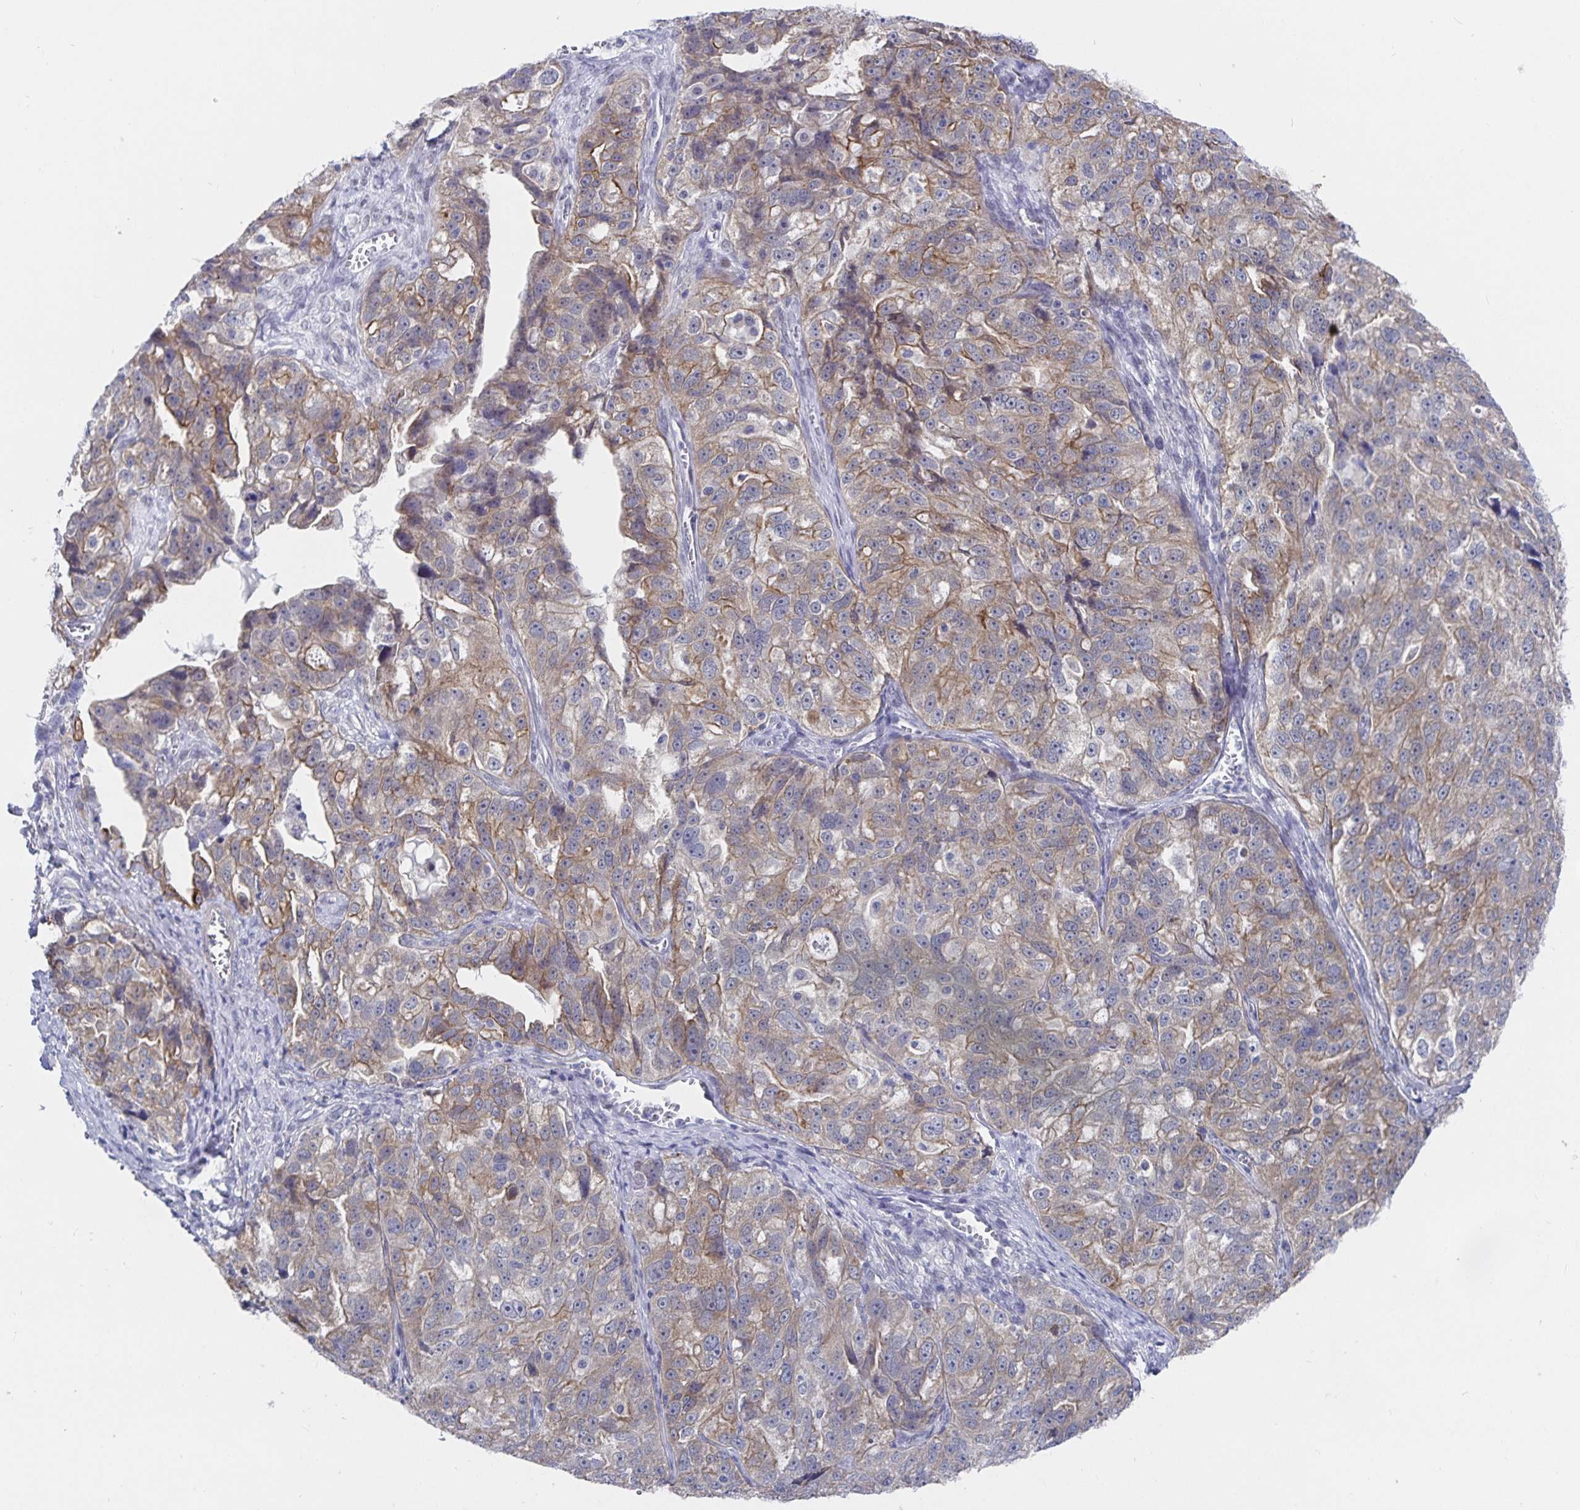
{"staining": {"intensity": "weak", "quantity": "25%-75%", "location": "cytoplasmic/membranous"}, "tissue": "ovarian cancer", "cell_type": "Tumor cells", "image_type": "cancer", "snomed": [{"axis": "morphology", "description": "Cystadenocarcinoma, serous, NOS"}, {"axis": "topography", "description": "Ovary"}], "caption": "Protein analysis of ovarian cancer (serous cystadenocarcinoma) tissue displays weak cytoplasmic/membranous staining in approximately 25%-75% of tumor cells. (DAB = brown stain, brightfield microscopy at high magnification).", "gene": "ZIK1", "patient": {"sex": "female", "age": 51}}